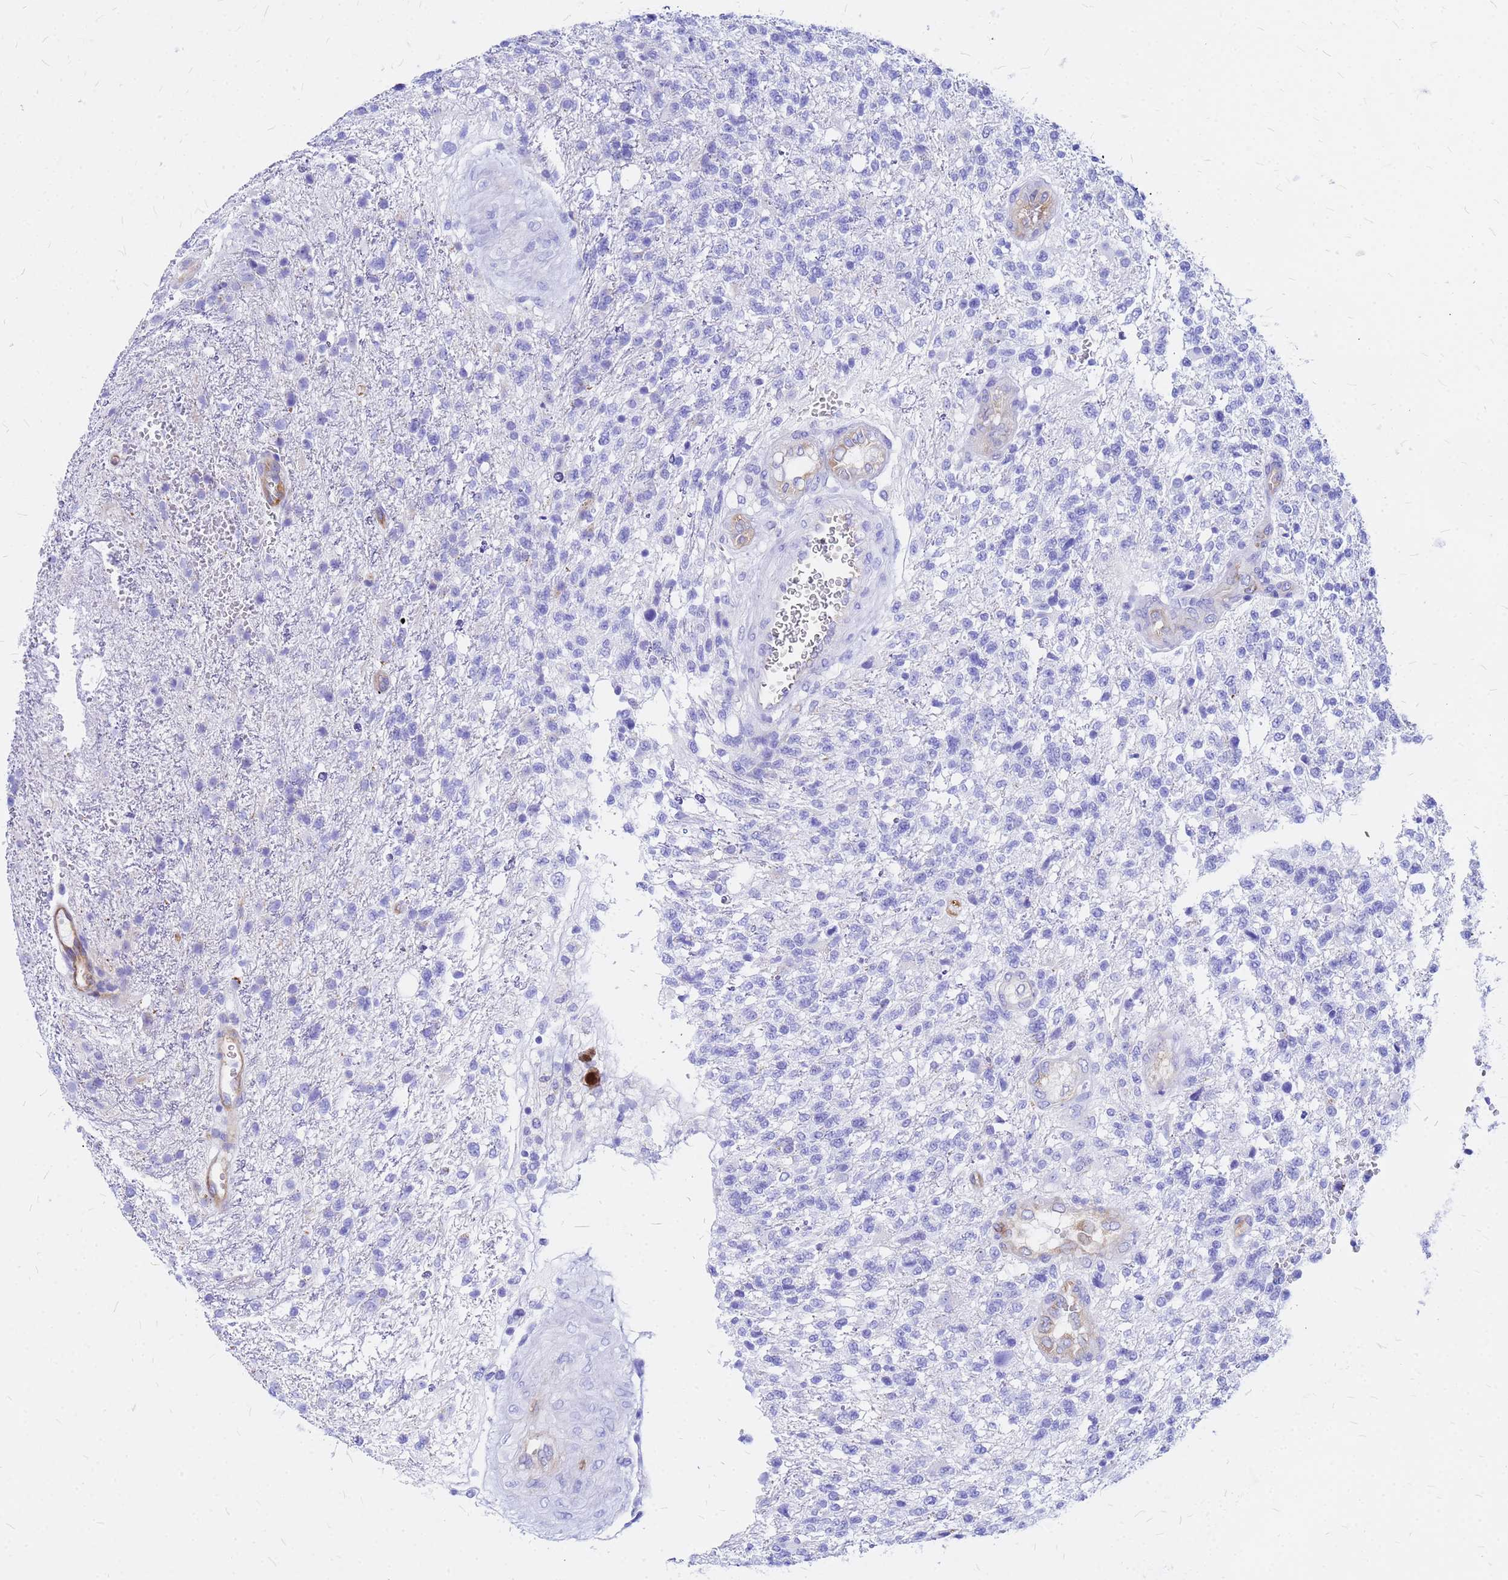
{"staining": {"intensity": "negative", "quantity": "none", "location": "none"}, "tissue": "glioma", "cell_type": "Tumor cells", "image_type": "cancer", "snomed": [{"axis": "morphology", "description": "Glioma, malignant, High grade"}, {"axis": "topography", "description": "Brain"}], "caption": "Malignant glioma (high-grade) stained for a protein using IHC shows no positivity tumor cells.", "gene": "NOSTRIN", "patient": {"sex": "male", "age": 56}}